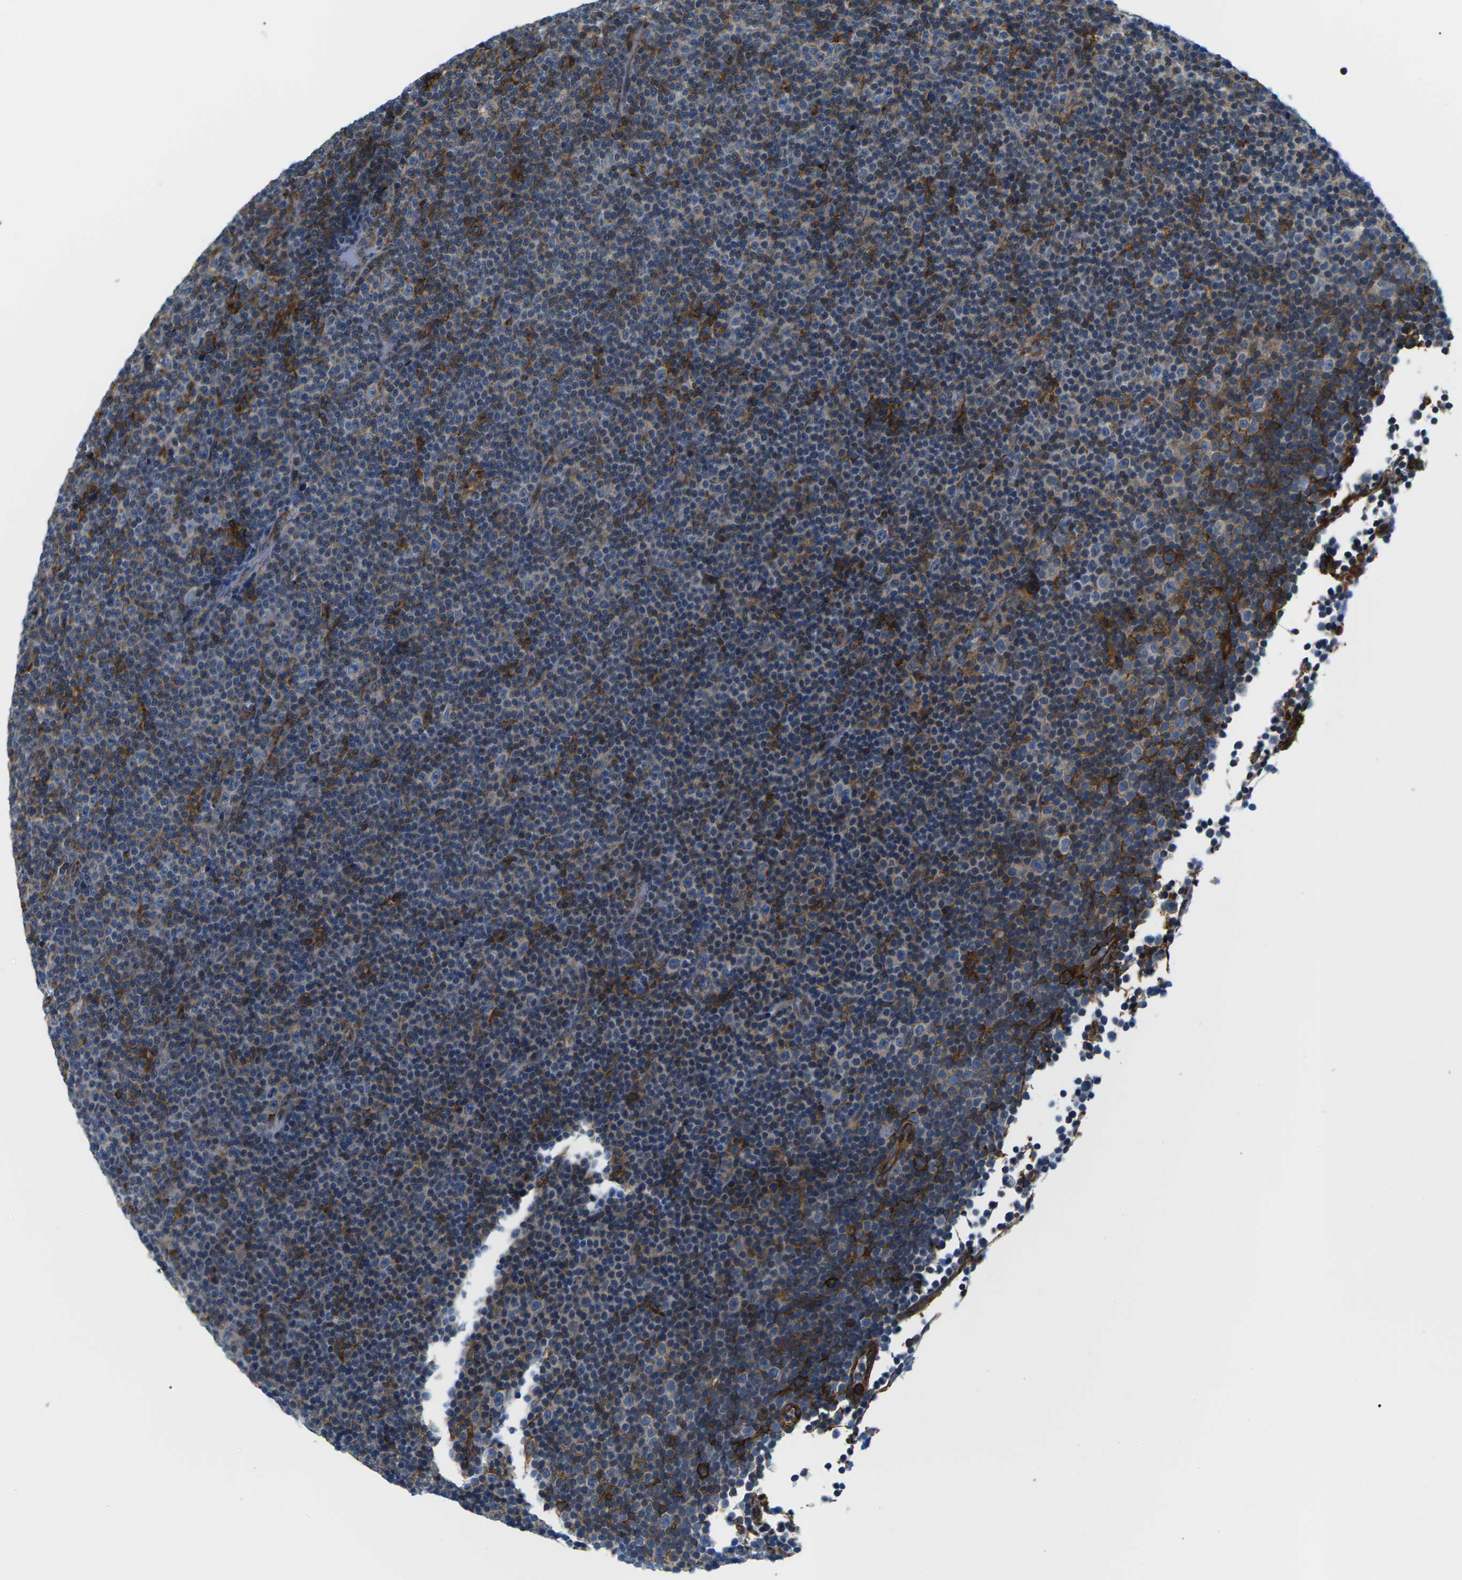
{"staining": {"intensity": "weak", "quantity": "25%-75%", "location": "cytoplasmic/membranous"}, "tissue": "lymphoma", "cell_type": "Tumor cells", "image_type": "cancer", "snomed": [{"axis": "morphology", "description": "Malignant lymphoma, non-Hodgkin's type, Low grade"}, {"axis": "topography", "description": "Lymph node"}], "caption": "Protein staining of lymphoma tissue displays weak cytoplasmic/membranous staining in about 25%-75% of tumor cells.", "gene": "SOCS4", "patient": {"sex": "female", "age": 67}}